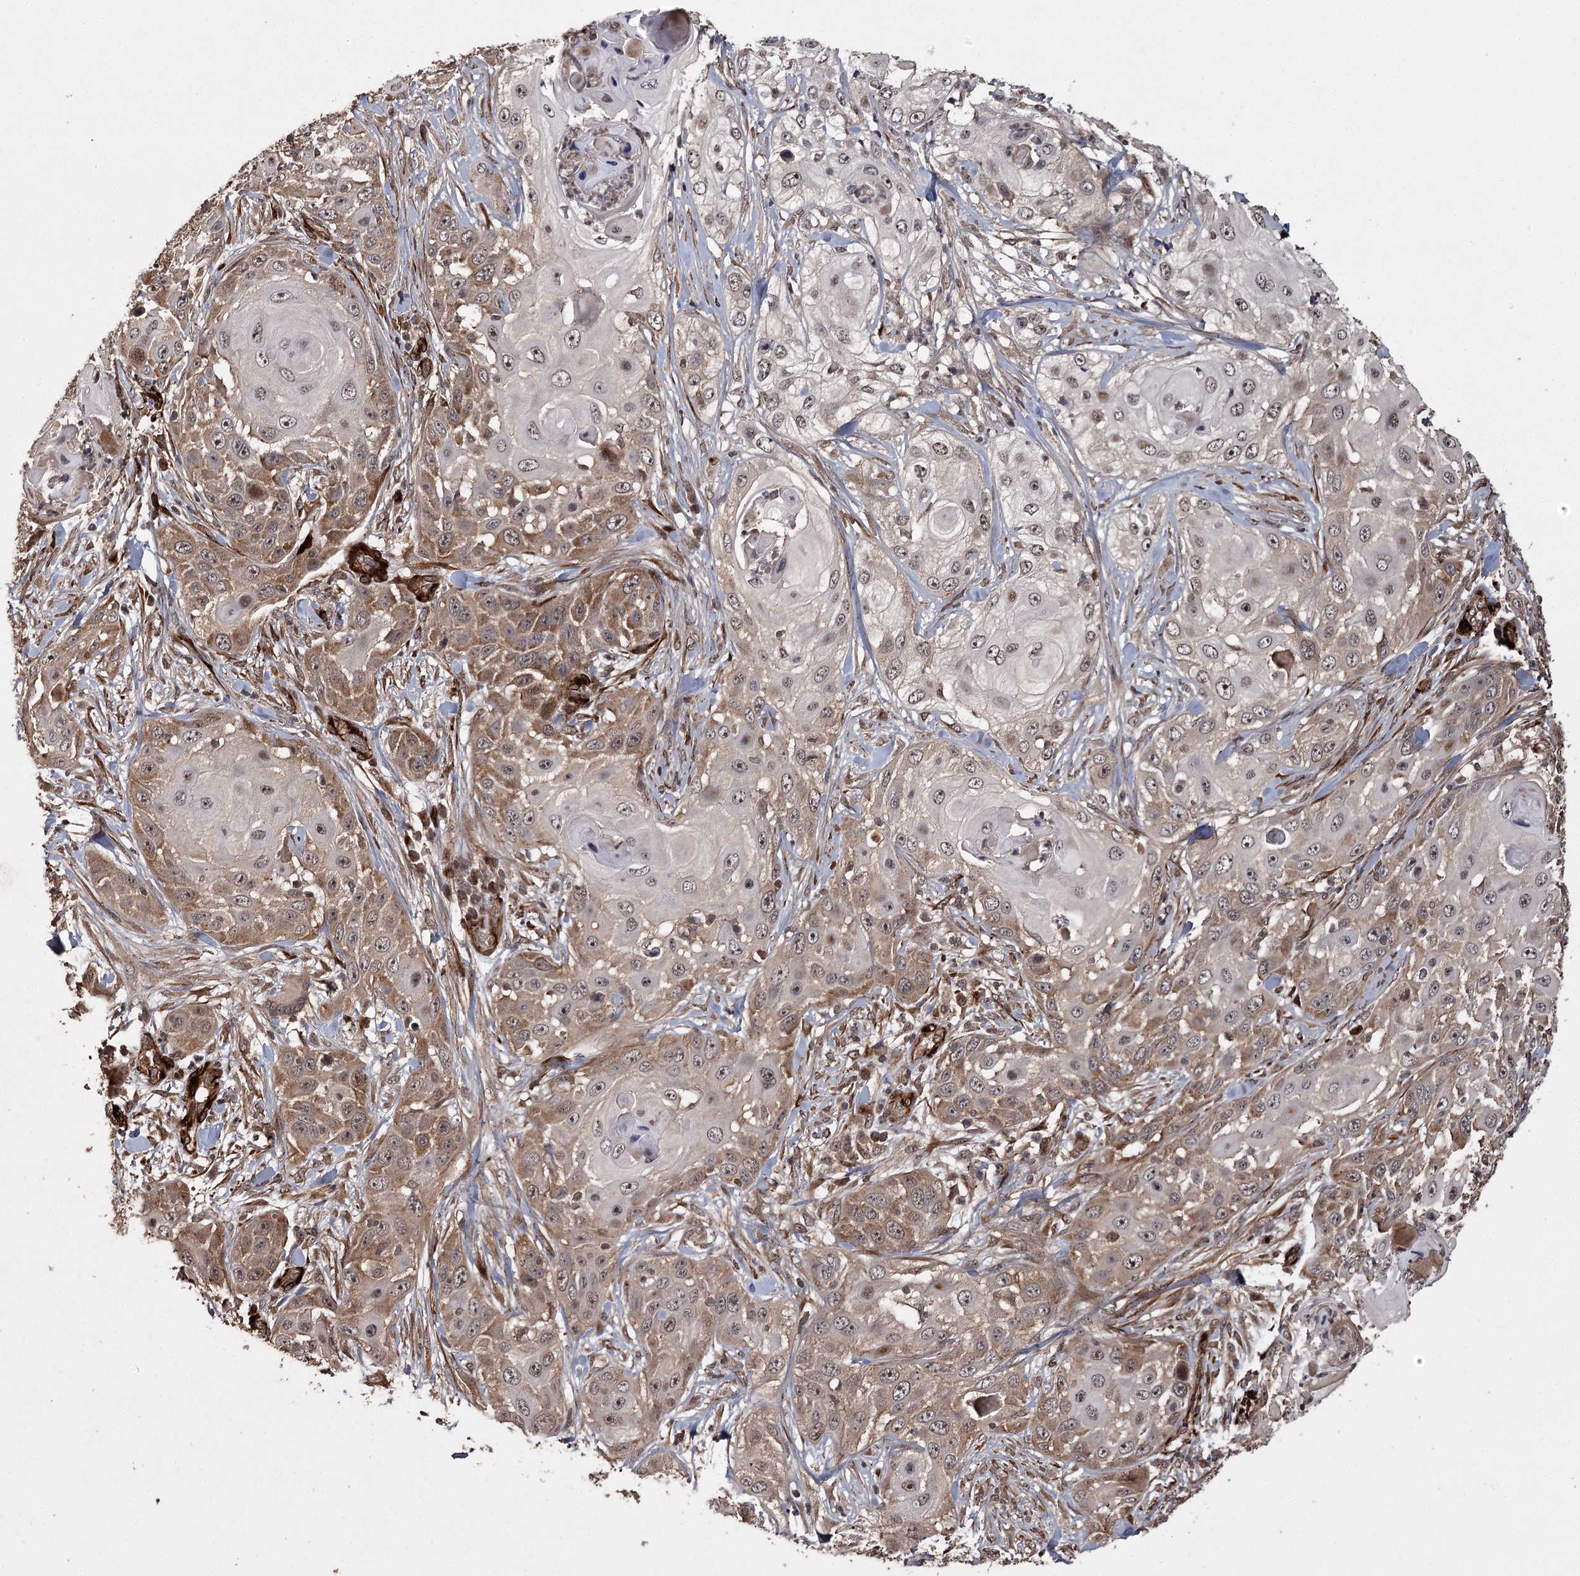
{"staining": {"intensity": "moderate", "quantity": "25%-75%", "location": "cytoplasmic/membranous,nuclear"}, "tissue": "skin cancer", "cell_type": "Tumor cells", "image_type": "cancer", "snomed": [{"axis": "morphology", "description": "Squamous cell carcinoma, NOS"}, {"axis": "topography", "description": "Skin"}], "caption": "Moderate cytoplasmic/membranous and nuclear staining for a protein is appreciated in approximately 25%-75% of tumor cells of skin cancer using IHC.", "gene": "RPAP3", "patient": {"sex": "female", "age": 44}}